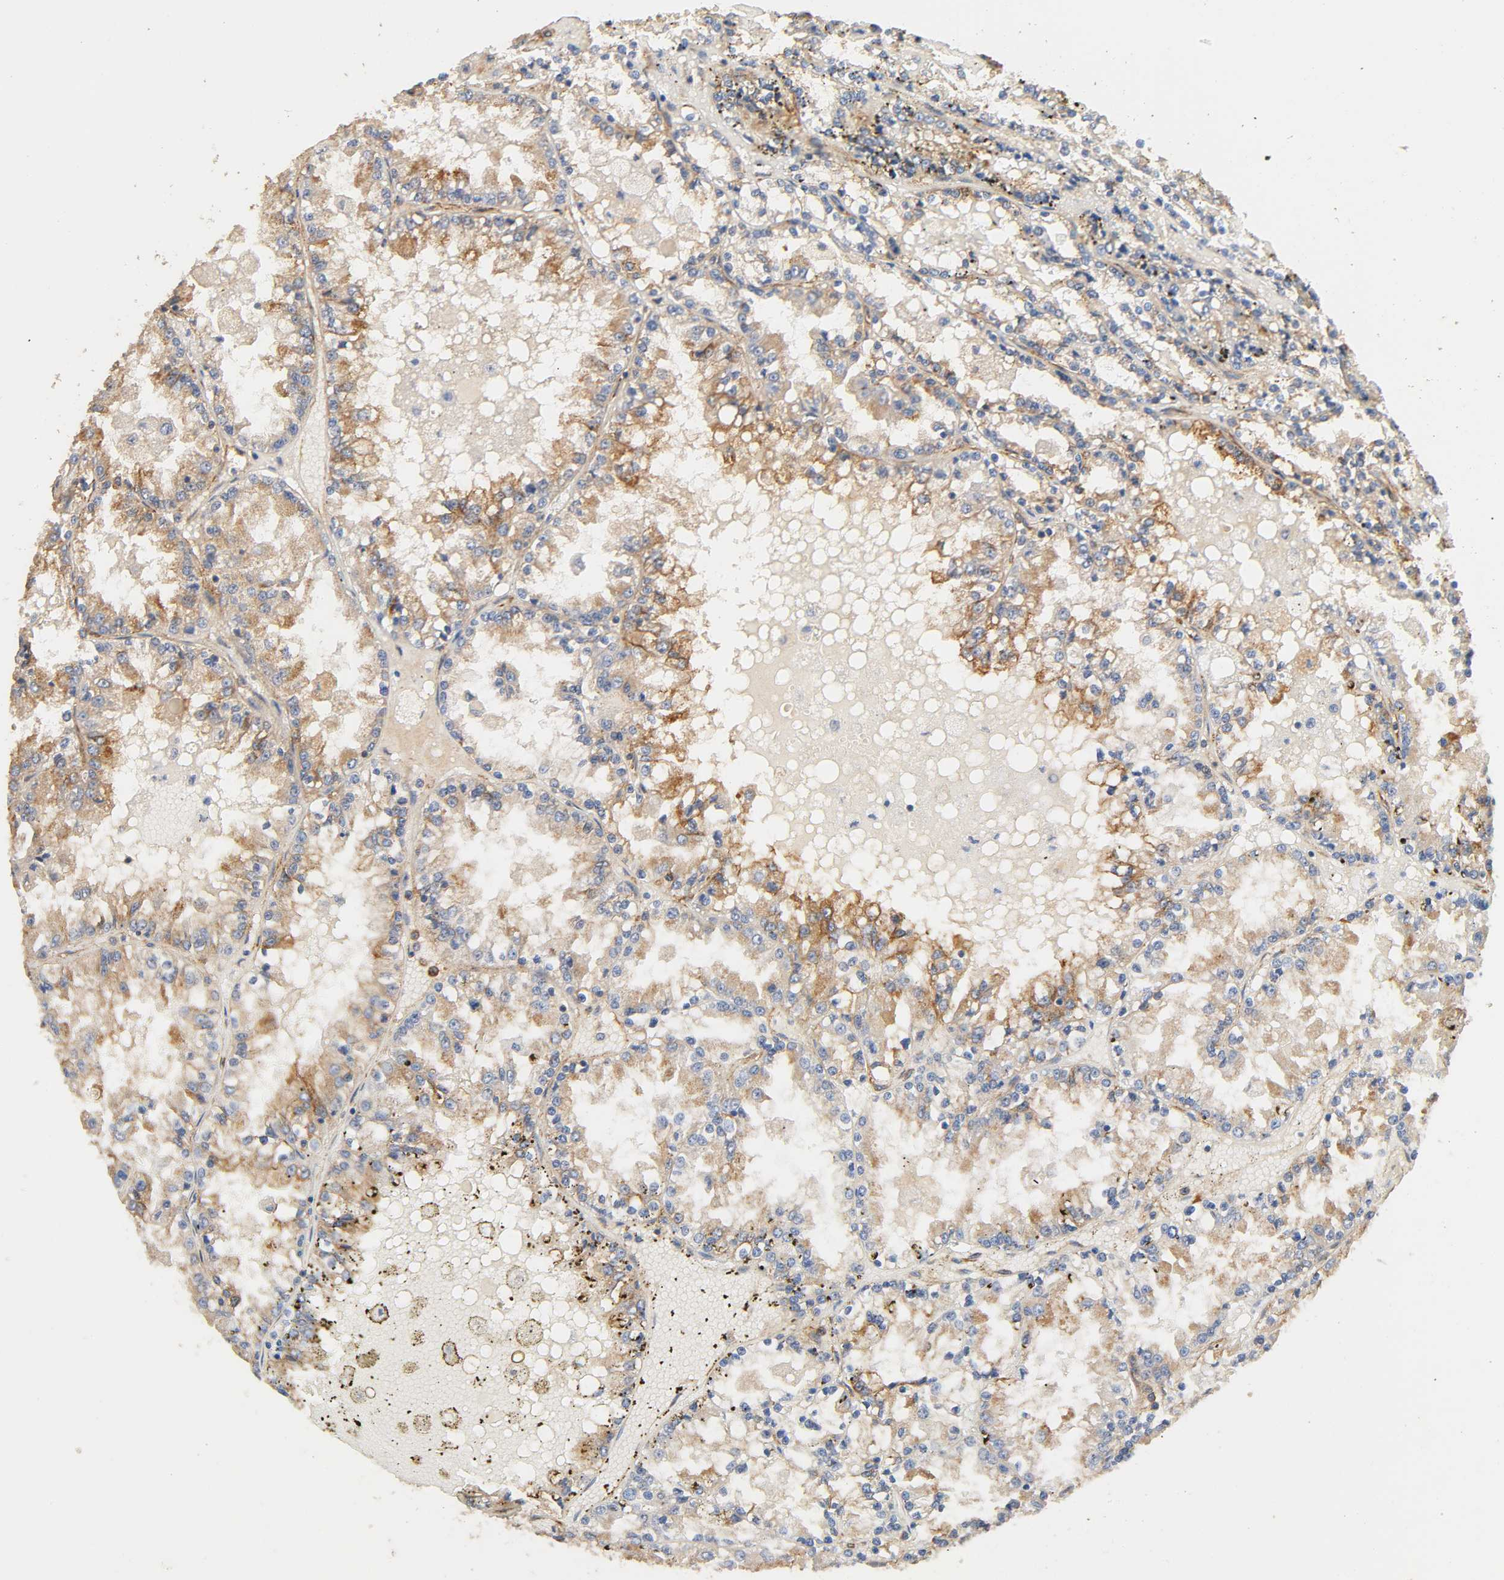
{"staining": {"intensity": "moderate", "quantity": "25%-75%", "location": "cytoplasmic/membranous"}, "tissue": "renal cancer", "cell_type": "Tumor cells", "image_type": "cancer", "snomed": [{"axis": "morphology", "description": "Adenocarcinoma, NOS"}, {"axis": "topography", "description": "Kidney"}], "caption": "Immunohistochemistry (IHC) histopathology image of neoplastic tissue: renal adenocarcinoma stained using immunohistochemistry exhibits medium levels of moderate protein expression localized specifically in the cytoplasmic/membranous of tumor cells, appearing as a cytoplasmic/membranous brown color.", "gene": "IFITM3", "patient": {"sex": "female", "age": 56}}